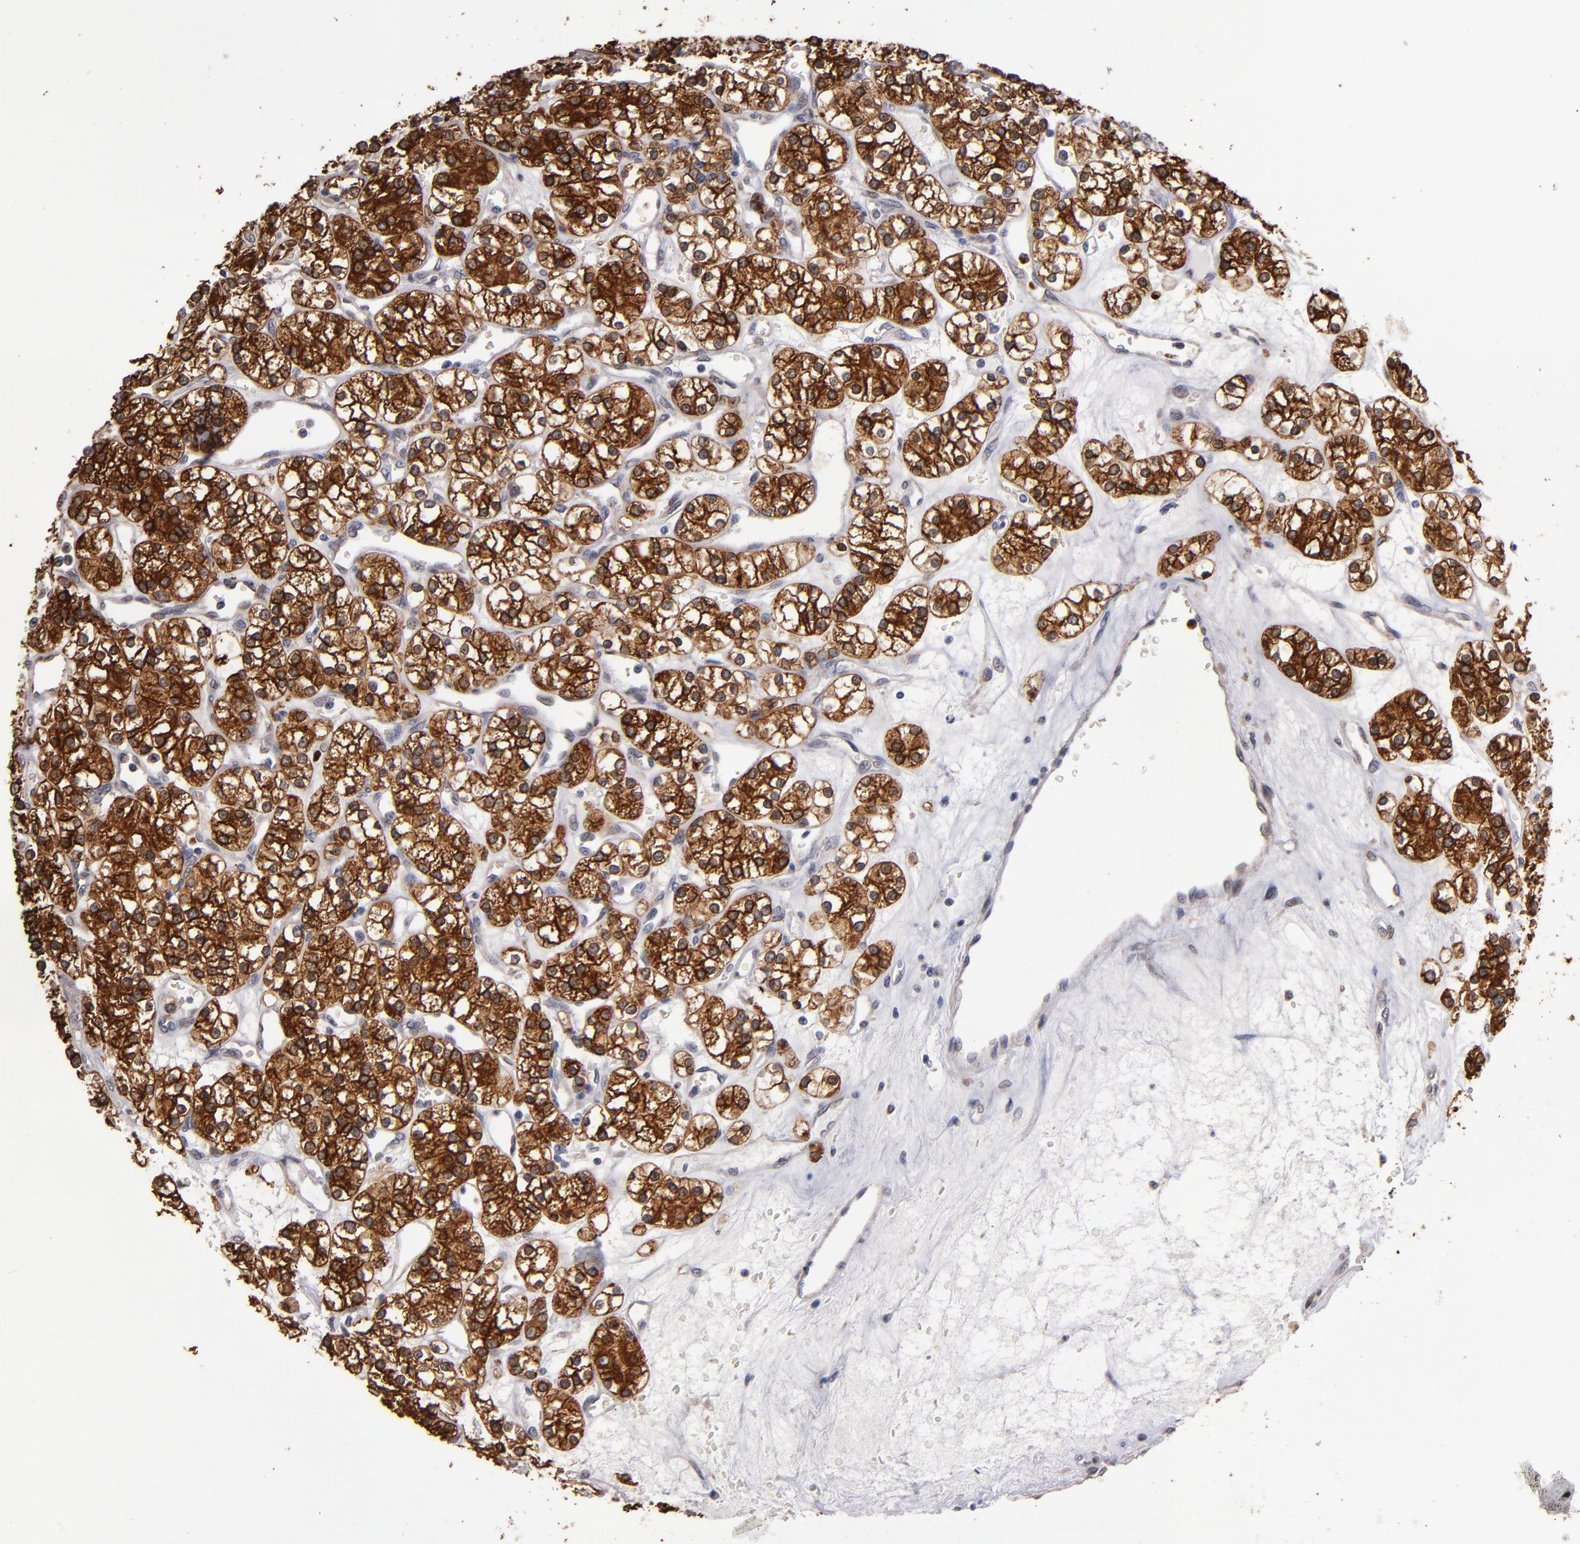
{"staining": {"intensity": "strong", "quantity": ">75%", "location": "cytoplasmic/membranous"}, "tissue": "renal cancer", "cell_type": "Tumor cells", "image_type": "cancer", "snomed": [{"axis": "morphology", "description": "Adenocarcinoma, NOS"}, {"axis": "topography", "description": "Kidney"}], "caption": "DAB immunohistochemical staining of adenocarcinoma (renal) shows strong cytoplasmic/membranous protein staining in about >75% of tumor cells. (DAB (3,3'-diaminobenzidine) IHC, brown staining for protein, blue staining for nuclei).", "gene": "PGRMC1", "patient": {"sex": "female", "age": 62}}